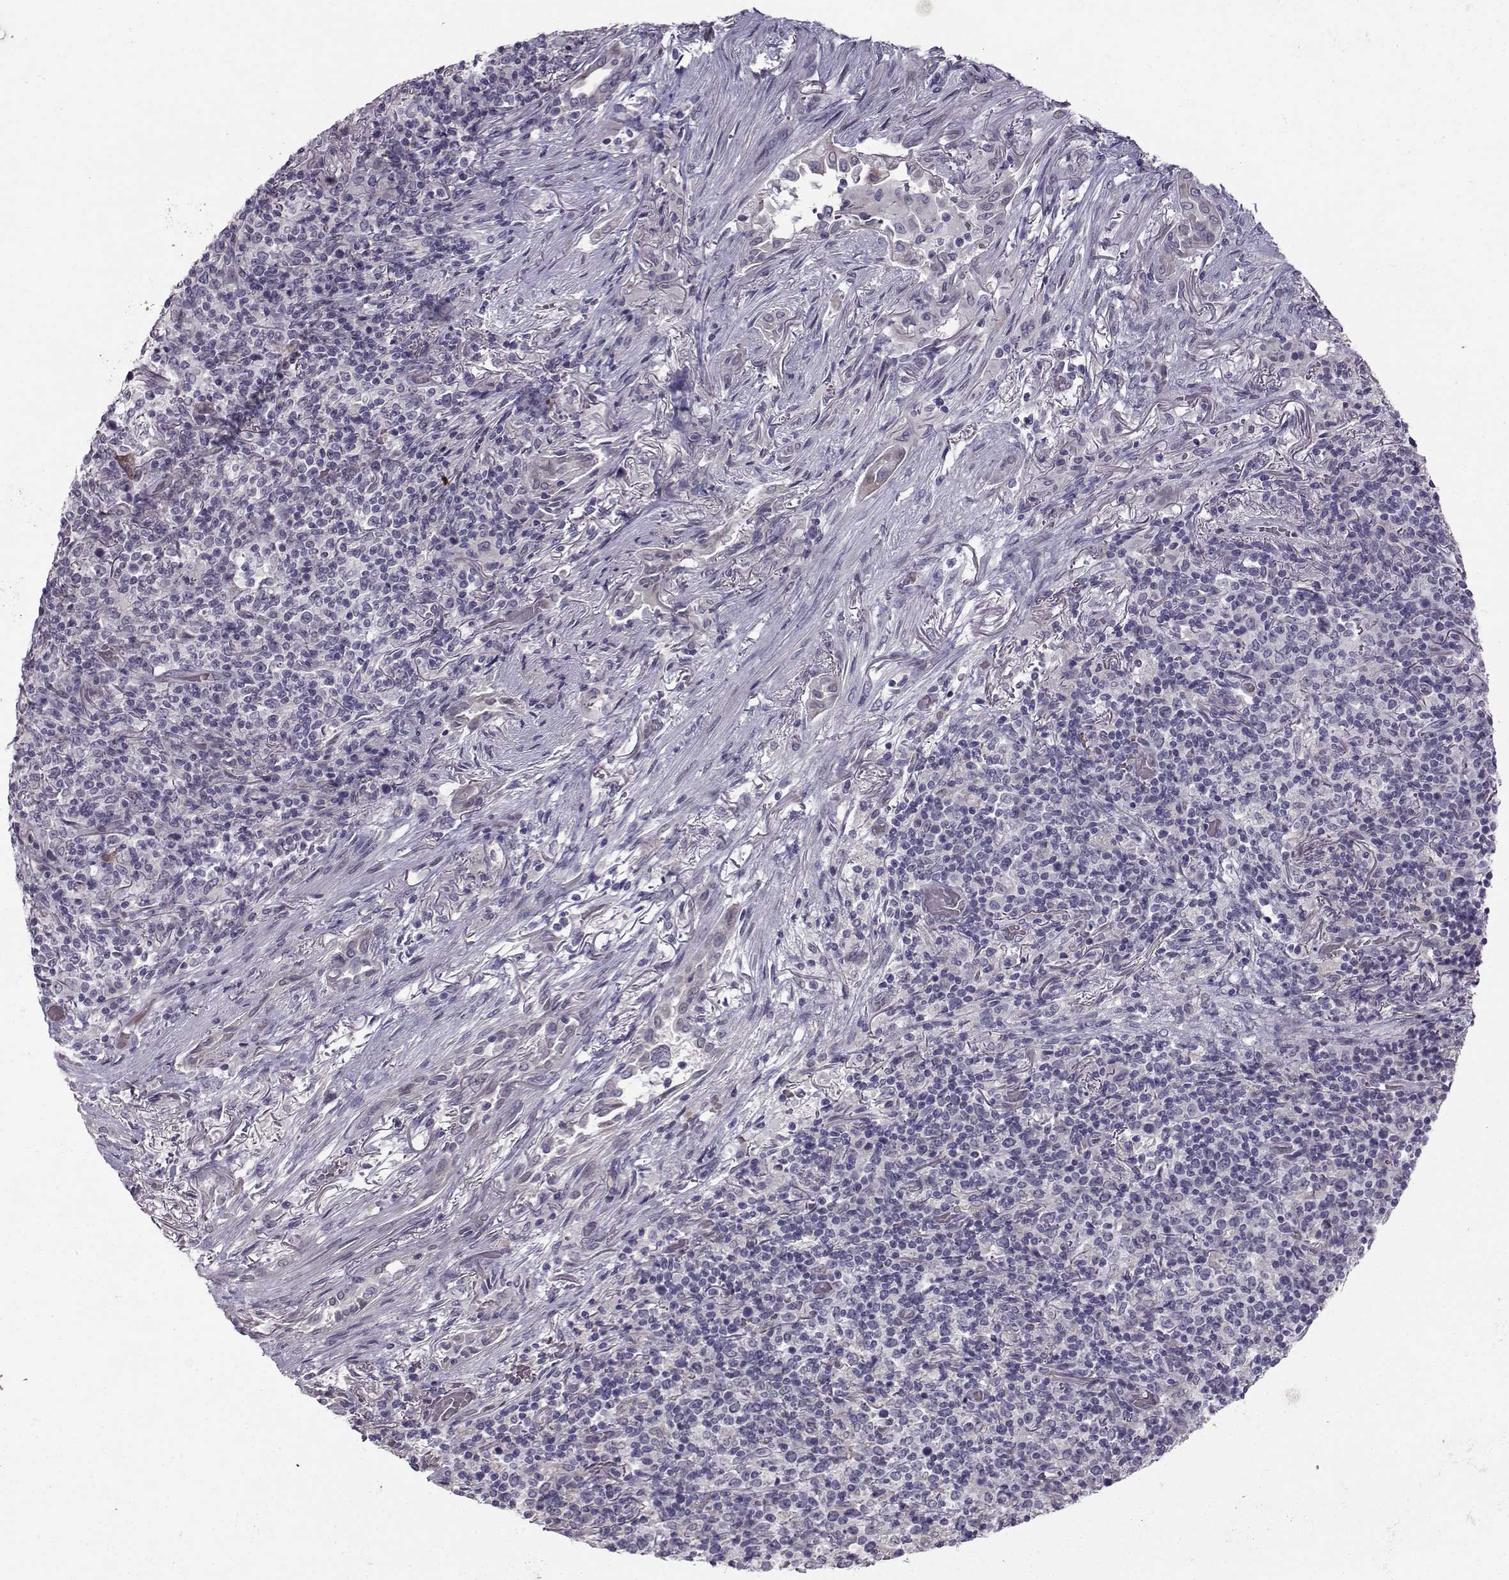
{"staining": {"intensity": "negative", "quantity": "none", "location": "none"}, "tissue": "lymphoma", "cell_type": "Tumor cells", "image_type": "cancer", "snomed": [{"axis": "morphology", "description": "Malignant lymphoma, non-Hodgkin's type, High grade"}, {"axis": "topography", "description": "Lung"}], "caption": "DAB immunohistochemical staining of high-grade malignant lymphoma, non-Hodgkin's type displays no significant positivity in tumor cells.", "gene": "LIN28A", "patient": {"sex": "male", "age": 79}}